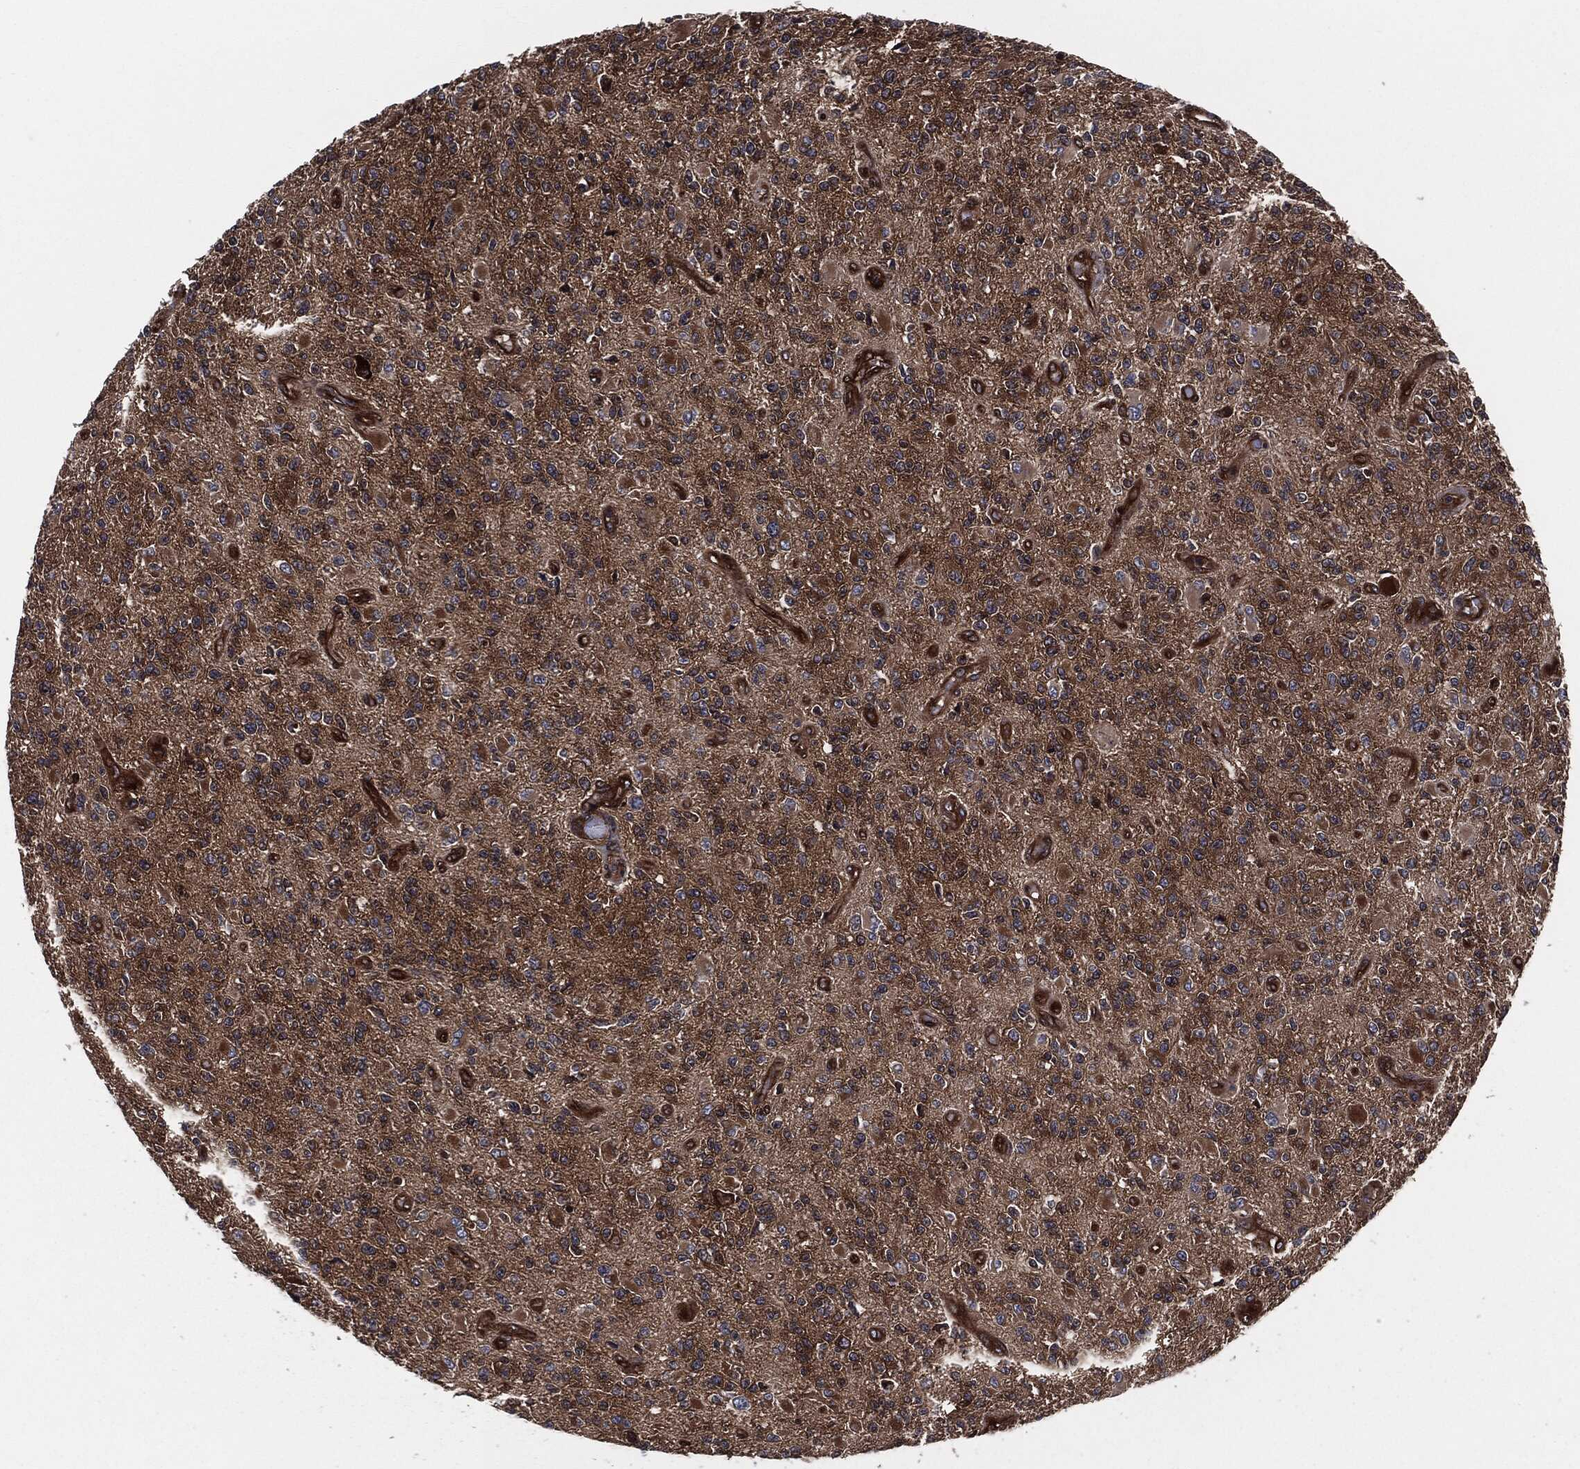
{"staining": {"intensity": "moderate", "quantity": "25%-75%", "location": "cytoplasmic/membranous"}, "tissue": "glioma", "cell_type": "Tumor cells", "image_type": "cancer", "snomed": [{"axis": "morphology", "description": "Glioma, malignant, High grade"}, {"axis": "topography", "description": "Brain"}], "caption": "Tumor cells exhibit medium levels of moderate cytoplasmic/membranous staining in about 25%-75% of cells in malignant glioma (high-grade).", "gene": "XPNPEP1", "patient": {"sex": "female", "age": 63}}